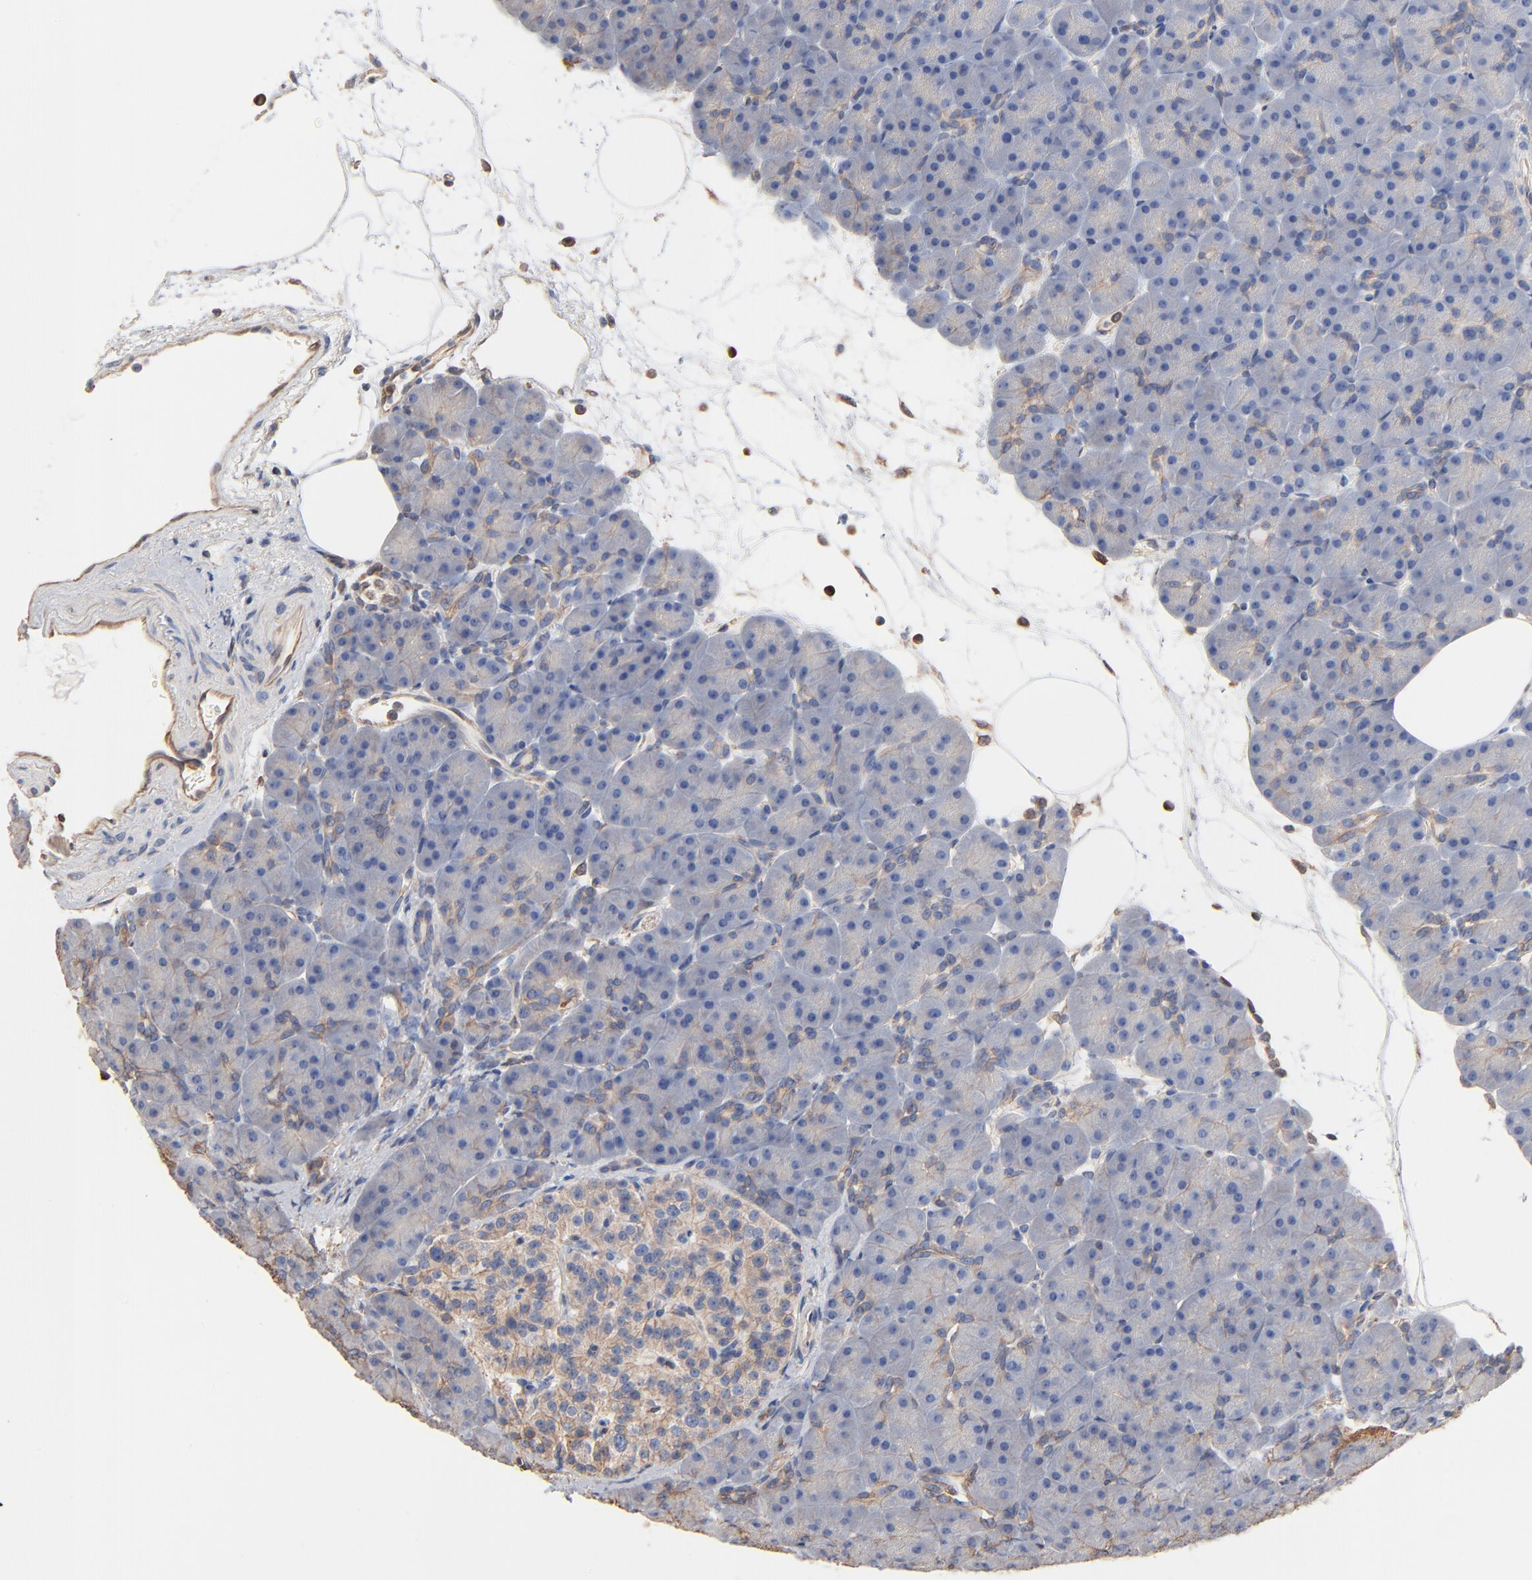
{"staining": {"intensity": "negative", "quantity": "none", "location": "none"}, "tissue": "pancreas", "cell_type": "Exocrine glandular cells", "image_type": "normal", "snomed": [{"axis": "morphology", "description": "Normal tissue, NOS"}, {"axis": "topography", "description": "Pancreas"}], "caption": "Immunohistochemistry (IHC) histopathology image of normal pancreas: pancreas stained with DAB displays no significant protein staining in exocrine glandular cells. (DAB (3,3'-diaminobenzidine) immunohistochemistry (IHC), high magnification).", "gene": "ABCD4", "patient": {"sex": "male", "age": 66}}